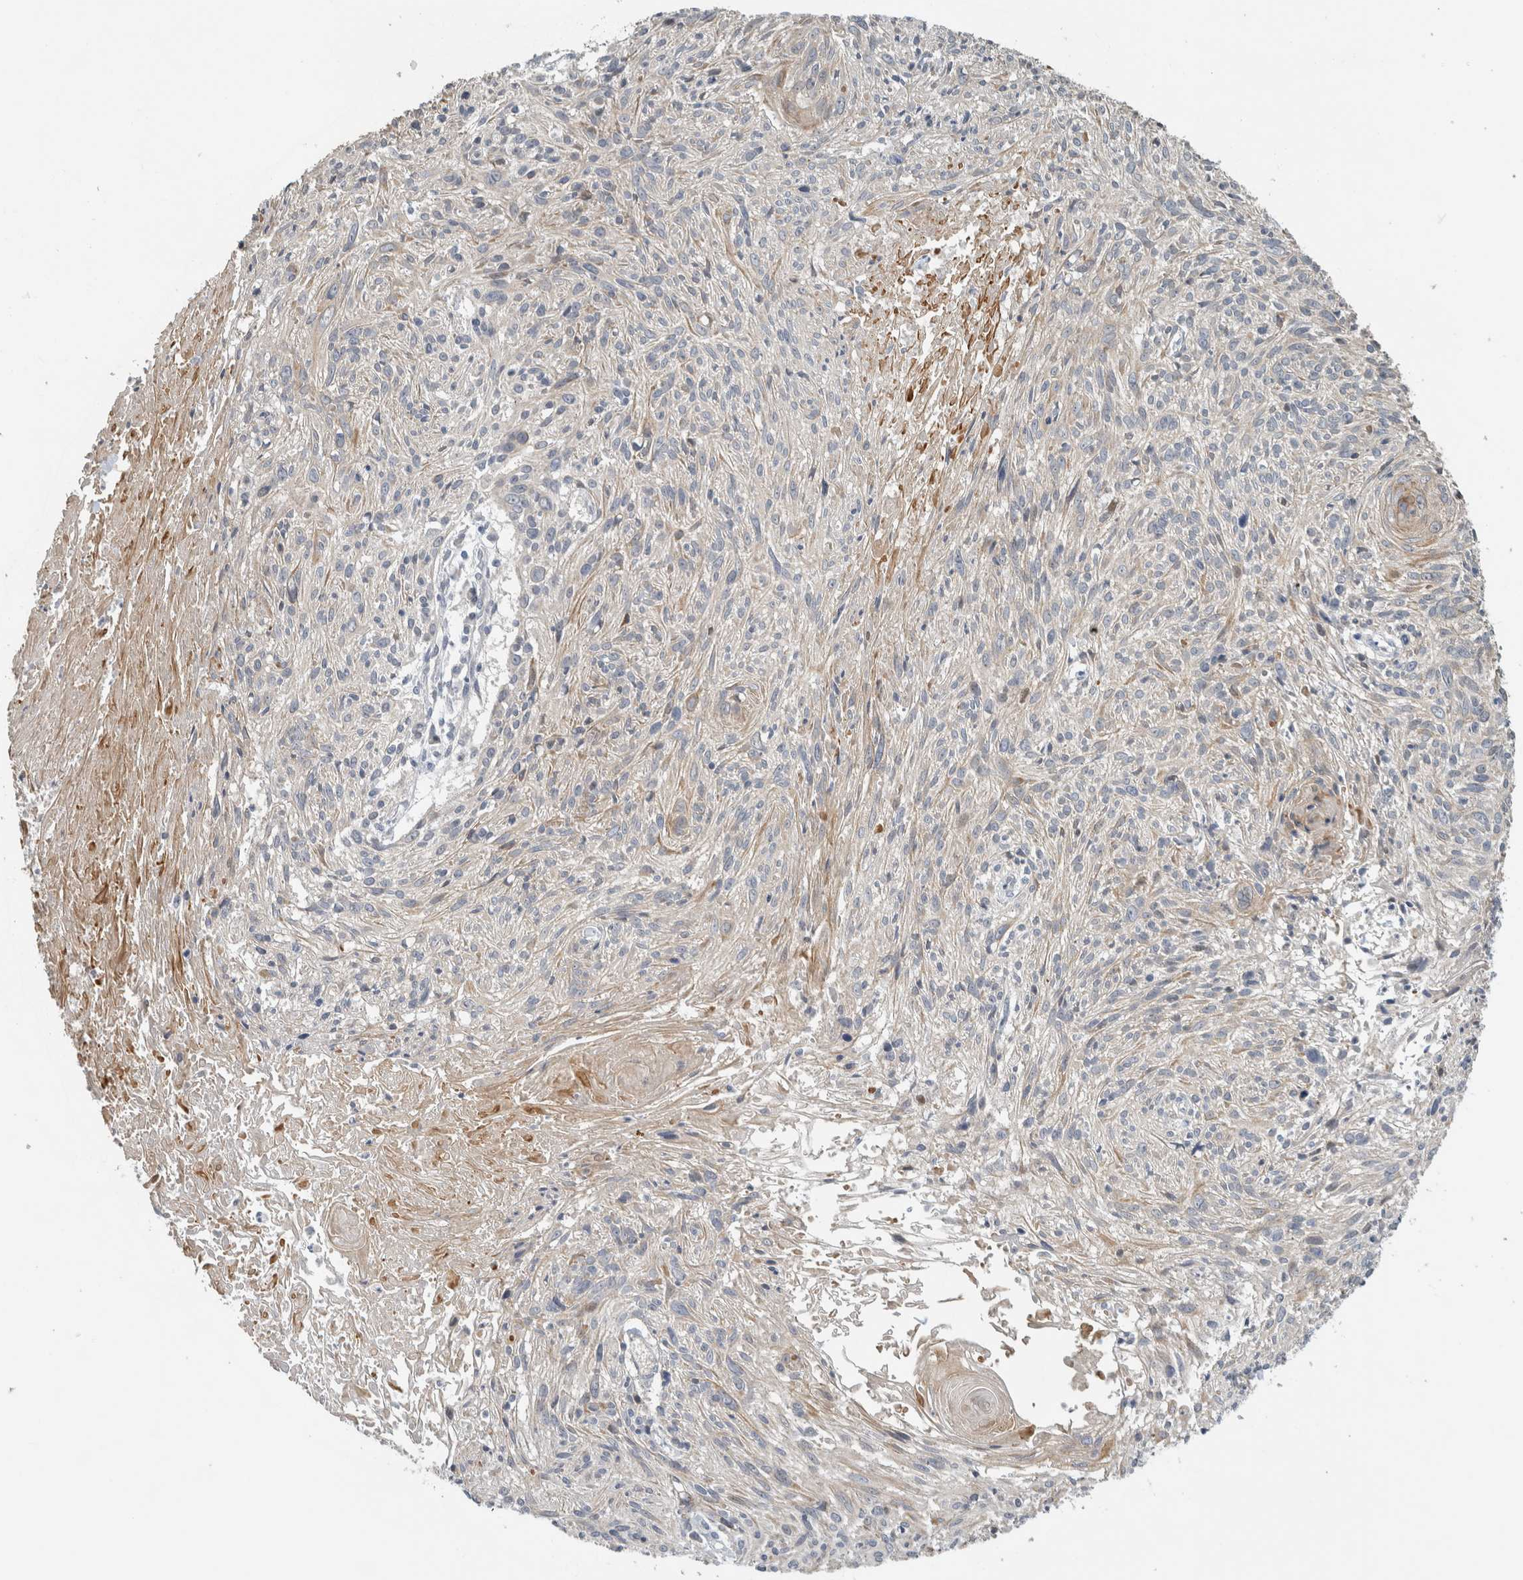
{"staining": {"intensity": "negative", "quantity": "none", "location": "none"}, "tissue": "cervical cancer", "cell_type": "Tumor cells", "image_type": "cancer", "snomed": [{"axis": "morphology", "description": "Squamous cell carcinoma, NOS"}, {"axis": "topography", "description": "Cervix"}], "caption": "This histopathology image is of cervical cancer (squamous cell carcinoma) stained with IHC to label a protein in brown with the nuclei are counter-stained blue. There is no staining in tumor cells.", "gene": "ERCC6L2", "patient": {"sex": "female", "age": 51}}